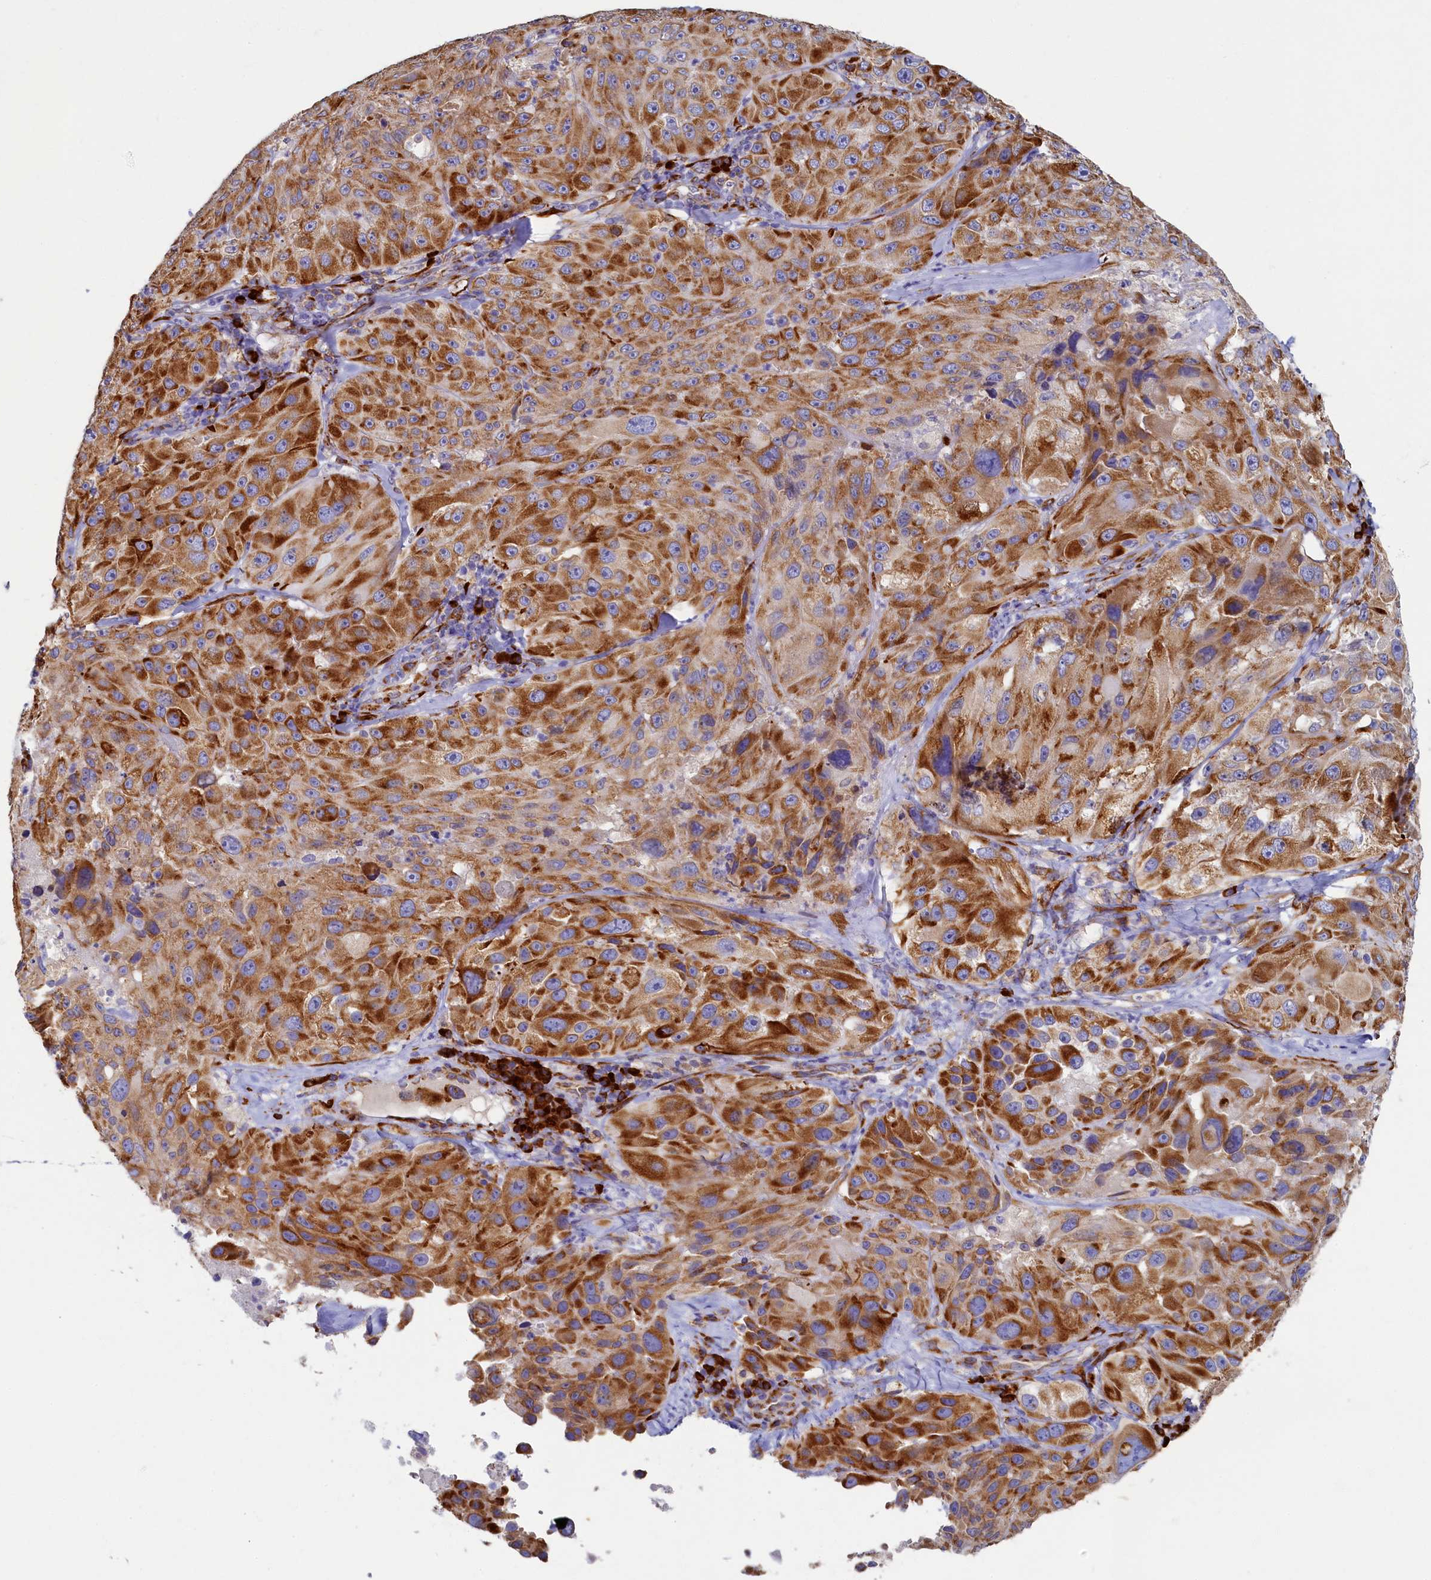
{"staining": {"intensity": "strong", "quantity": ">75%", "location": "cytoplasmic/membranous"}, "tissue": "melanoma", "cell_type": "Tumor cells", "image_type": "cancer", "snomed": [{"axis": "morphology", "description": "Malignant melanoma, Metastatic site"}, {"axis": "topography", "description": "Lymph node"}], "caption": "Tumor cells exhibit high levels of strong cytoplasmic/membranous staining in about >75% of cells in human malignant melanoma (metastatic site). (Brightfield microscopy of DAB IHC at high magnification).", "gene": "TMEM18", "patient": {"sex": "male", "age": 62}}